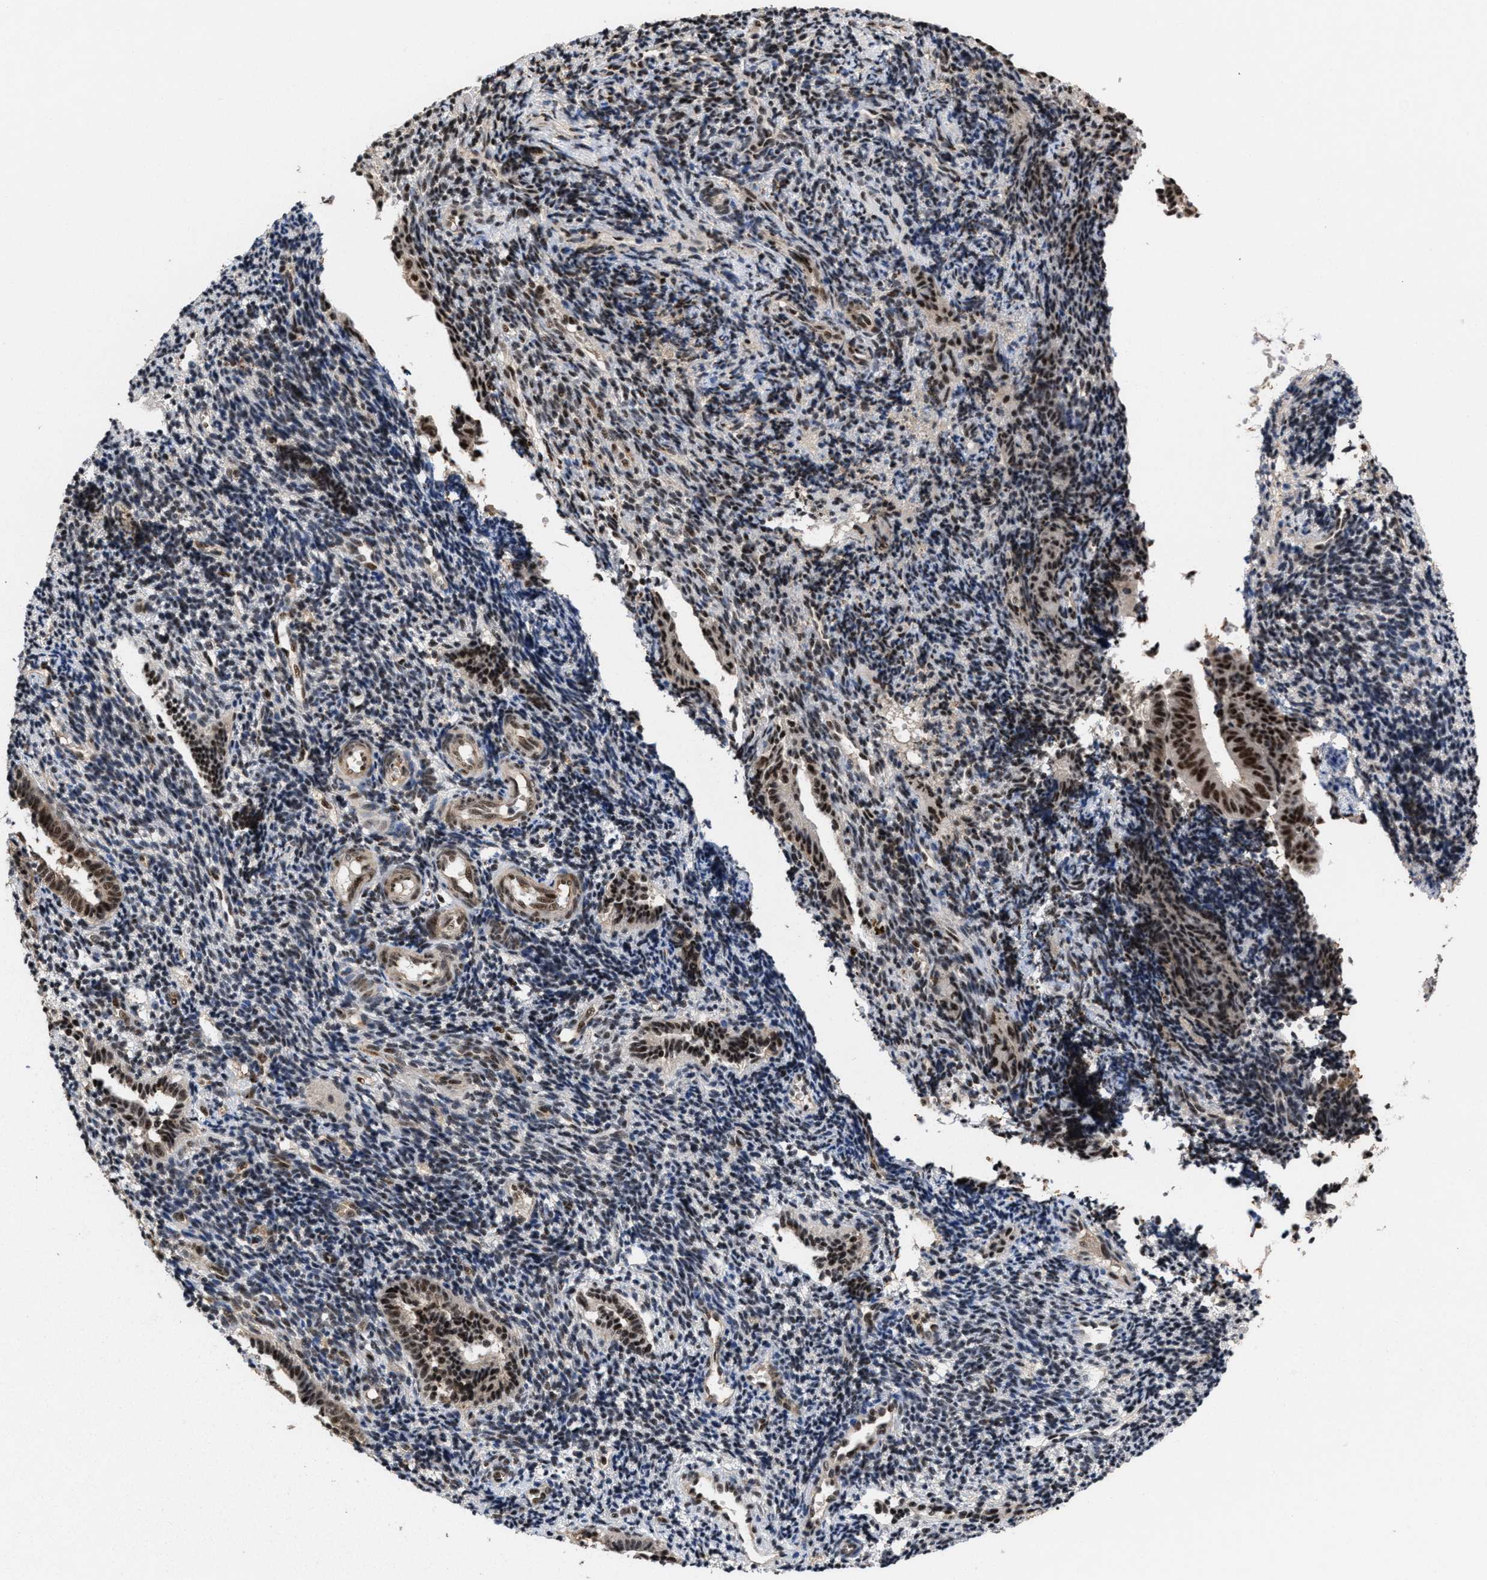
{"staining": {"intensity": "moderate", "quantity": "25%-75%", "location": "nuclear"}, "tissue": "endometrium", "cell_type": "Cells in endometrial stroma", "image_type": "normal", "snomed": [{"axis": "morphology", "description": "Normal tissue, NOS"}, {"axis": "topography", "description": "Uterus"}, {"axis": "topography", "description": "Endometrium"}], "caption": "Immunohistochemical staining of unremarkable human endometrium reveals medium levels of moderate nuclear positivity in about 25%-75% of cells in endometrial stroma.", "gene": "EIF4A3", "patient": {"sex": "female", "age": 33}}